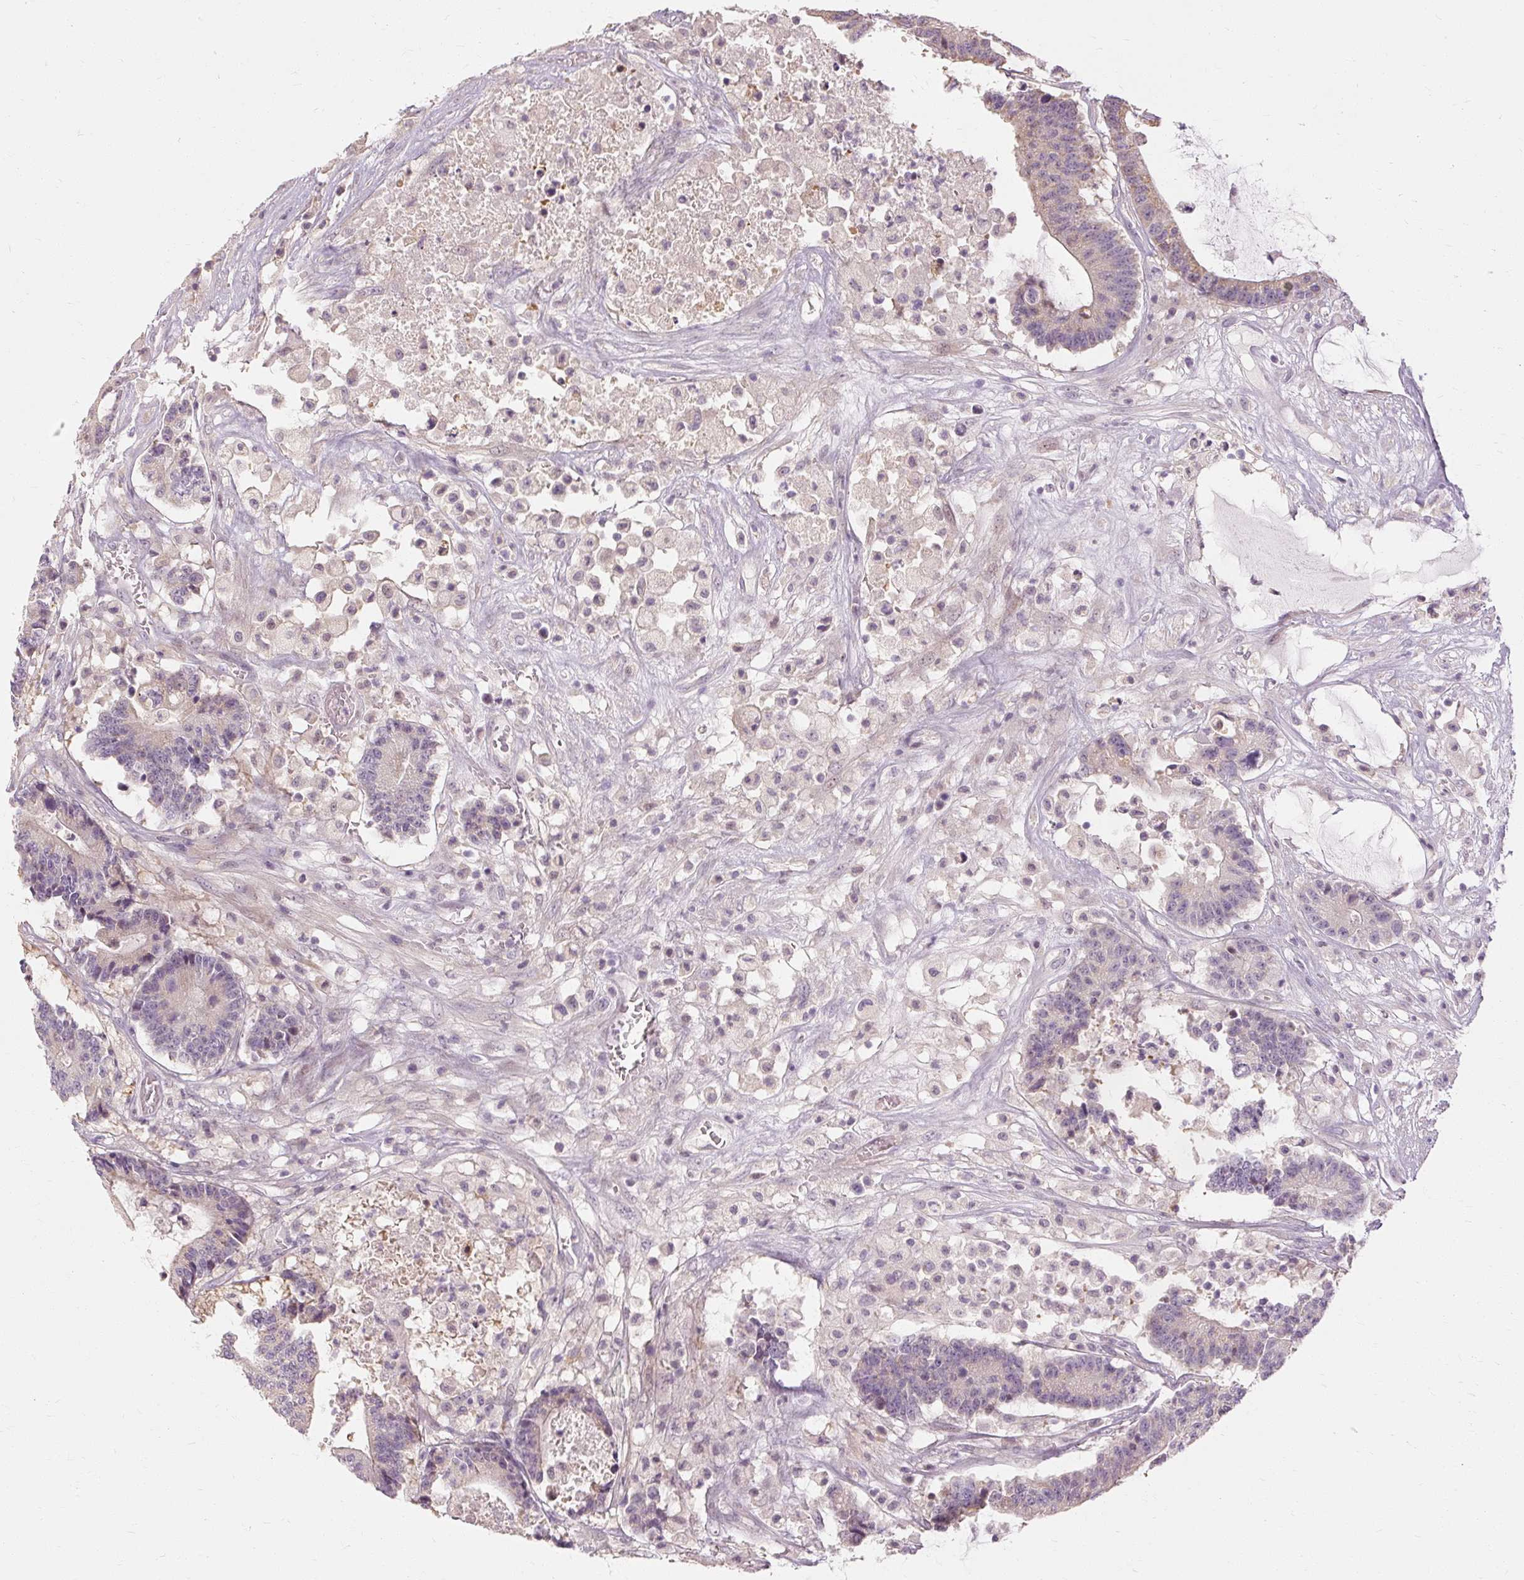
{"staining": {"intensity": "weak", "quantity": "<25%", "location": "cytoplasmic/membranous"}, "tissue": "colorectal cancer", "cell_type": "Tumor cells", "image_type": "cancer", "snomed": [{"axis": "morphology", "description": "Adenocarcinoma, NOS"}, {"axis": "topography", "description": "Colon"}], "caption": "The immunohistochemistry image has no significant staining in tumor cells of adenocarcinoma (colorectal) tissue.", "gene": "CAPN3", "patient": {"sex": "female", "age": 84}}